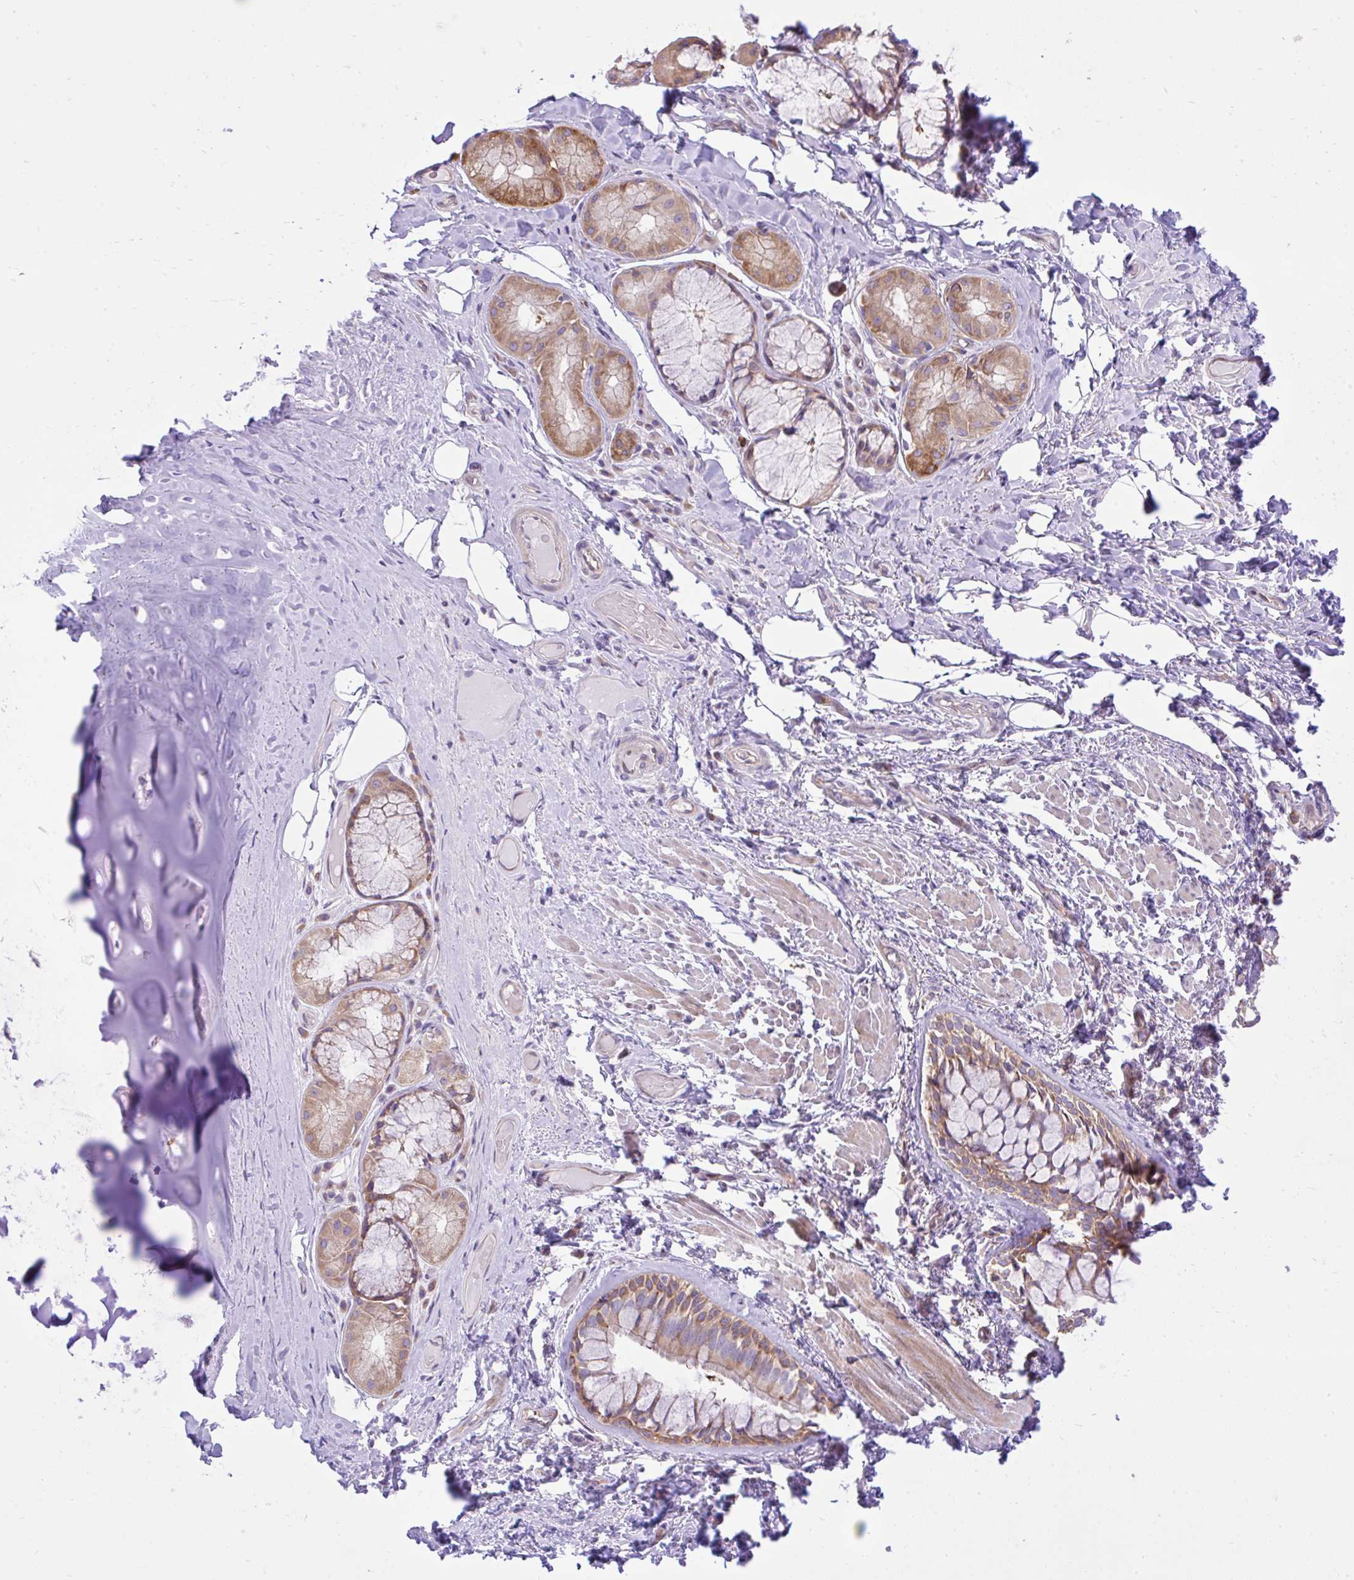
{"staining": {"intensity": "negative", "quantity": "none", "location": "none"}, "tissue": "adipose tissue", "cell_type": "Adipocytes", "image_type": "normal", "snomed": [{"axis": "morphology", "description": "Normal tissue, NOS"}, {"axis": "topography", "description": "Cartilage tissue"}, {"axis": "topography", "description": "Bronchus"}], "caption": "High power microscopy photomicrograph of an immunohistochemistry (IHC) photomicrograph of normal adipose tissue, revealing no significant staining in adipocytes.", "gene": "EEF1A1", "patient": {"sex": "male", "age": 64}}